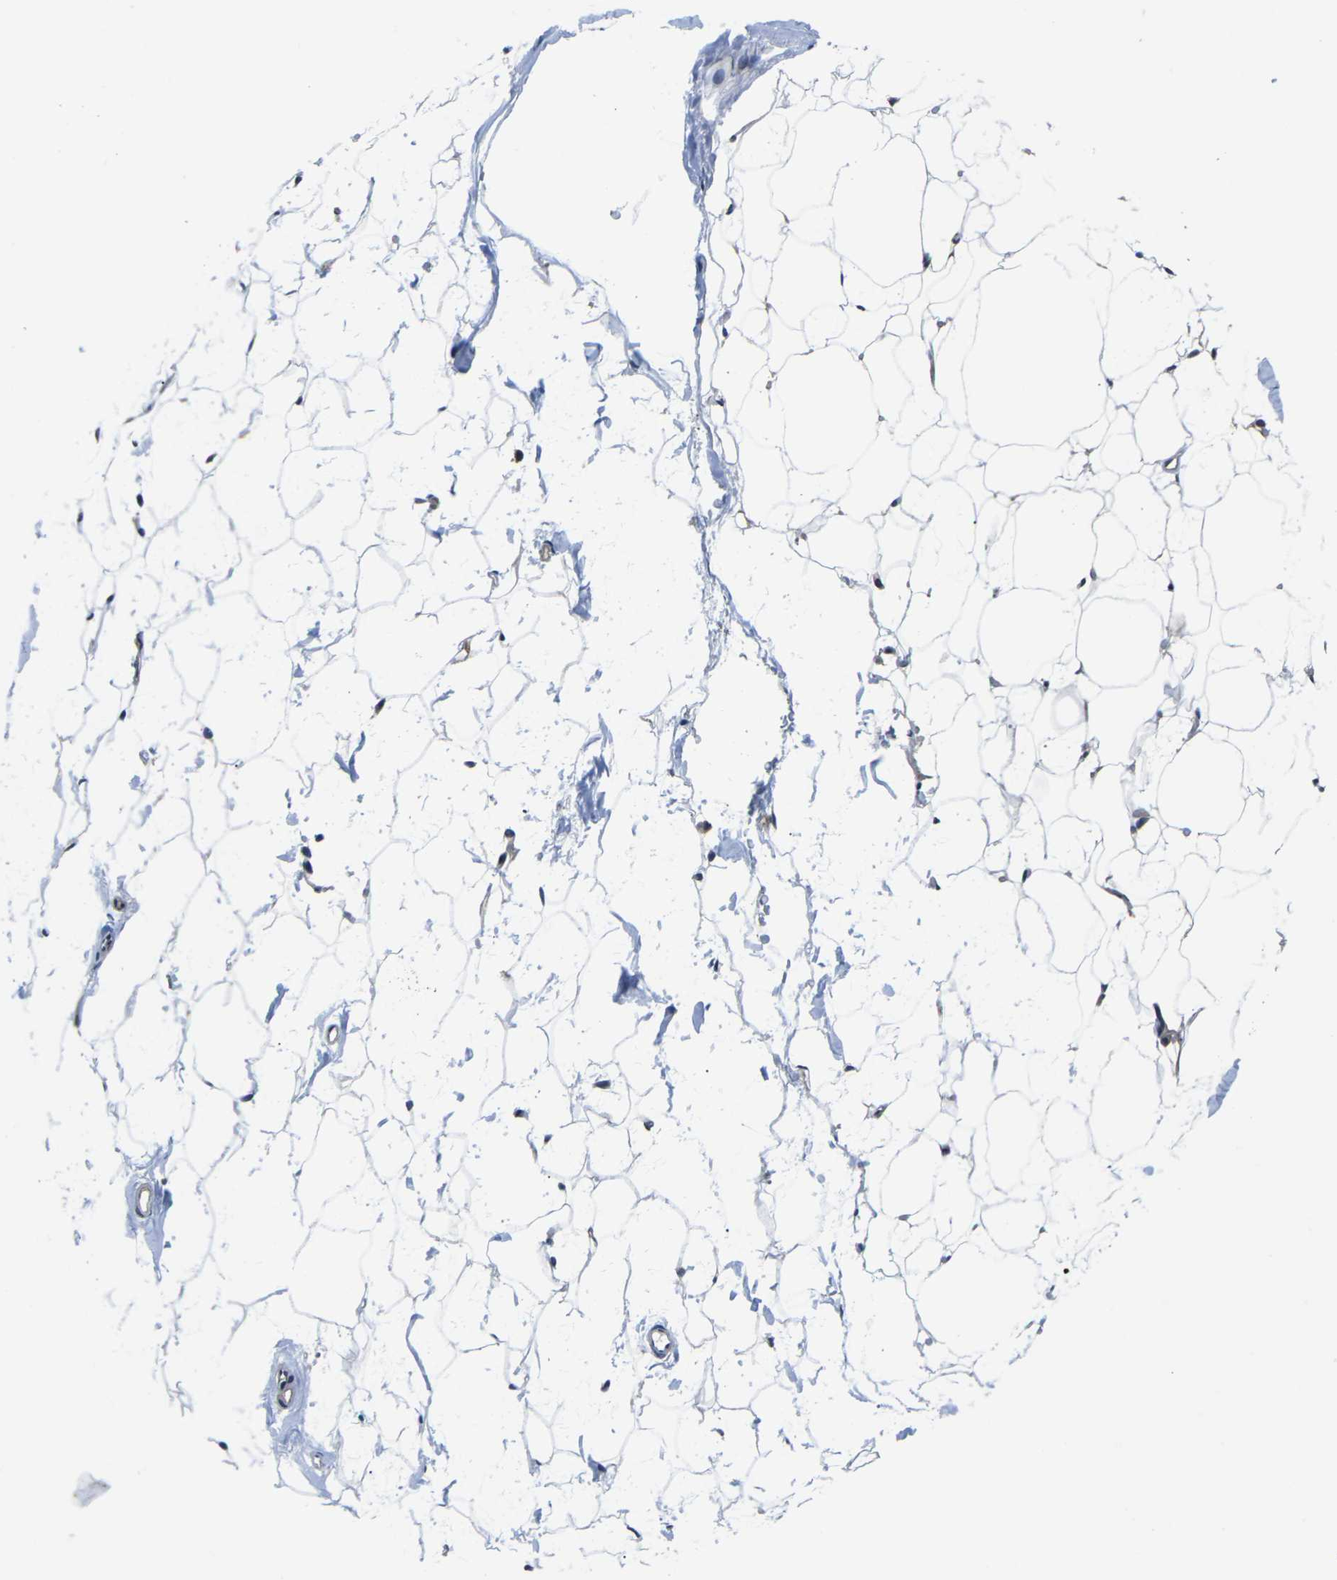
{"staining": {"intensity": "moderate", "quantity": "25%-75%", "location": "cytoplasmic/membranous"}, "tissue": "adipose tissue", "cell_type": "Adipocytes", "image_type": "normal", "snomed": [{"axis": "morphology", "description": "Normal tissue, NOS"}, {"axis": "topography", "description": "Breast"}, {"axis": "topography", "description": "Soft tissue"}], "caption": "Immunohistochemistry (DAB (3,3'-diaminobenzidine)) staining of normal human adipose tissue demonstrates moderate cytoplasmic/membranous protein positivity in approximately 25%-75% of adipocytes.", "gene": "CCNE1", "patient": {"sex": "female", "age": 75}}